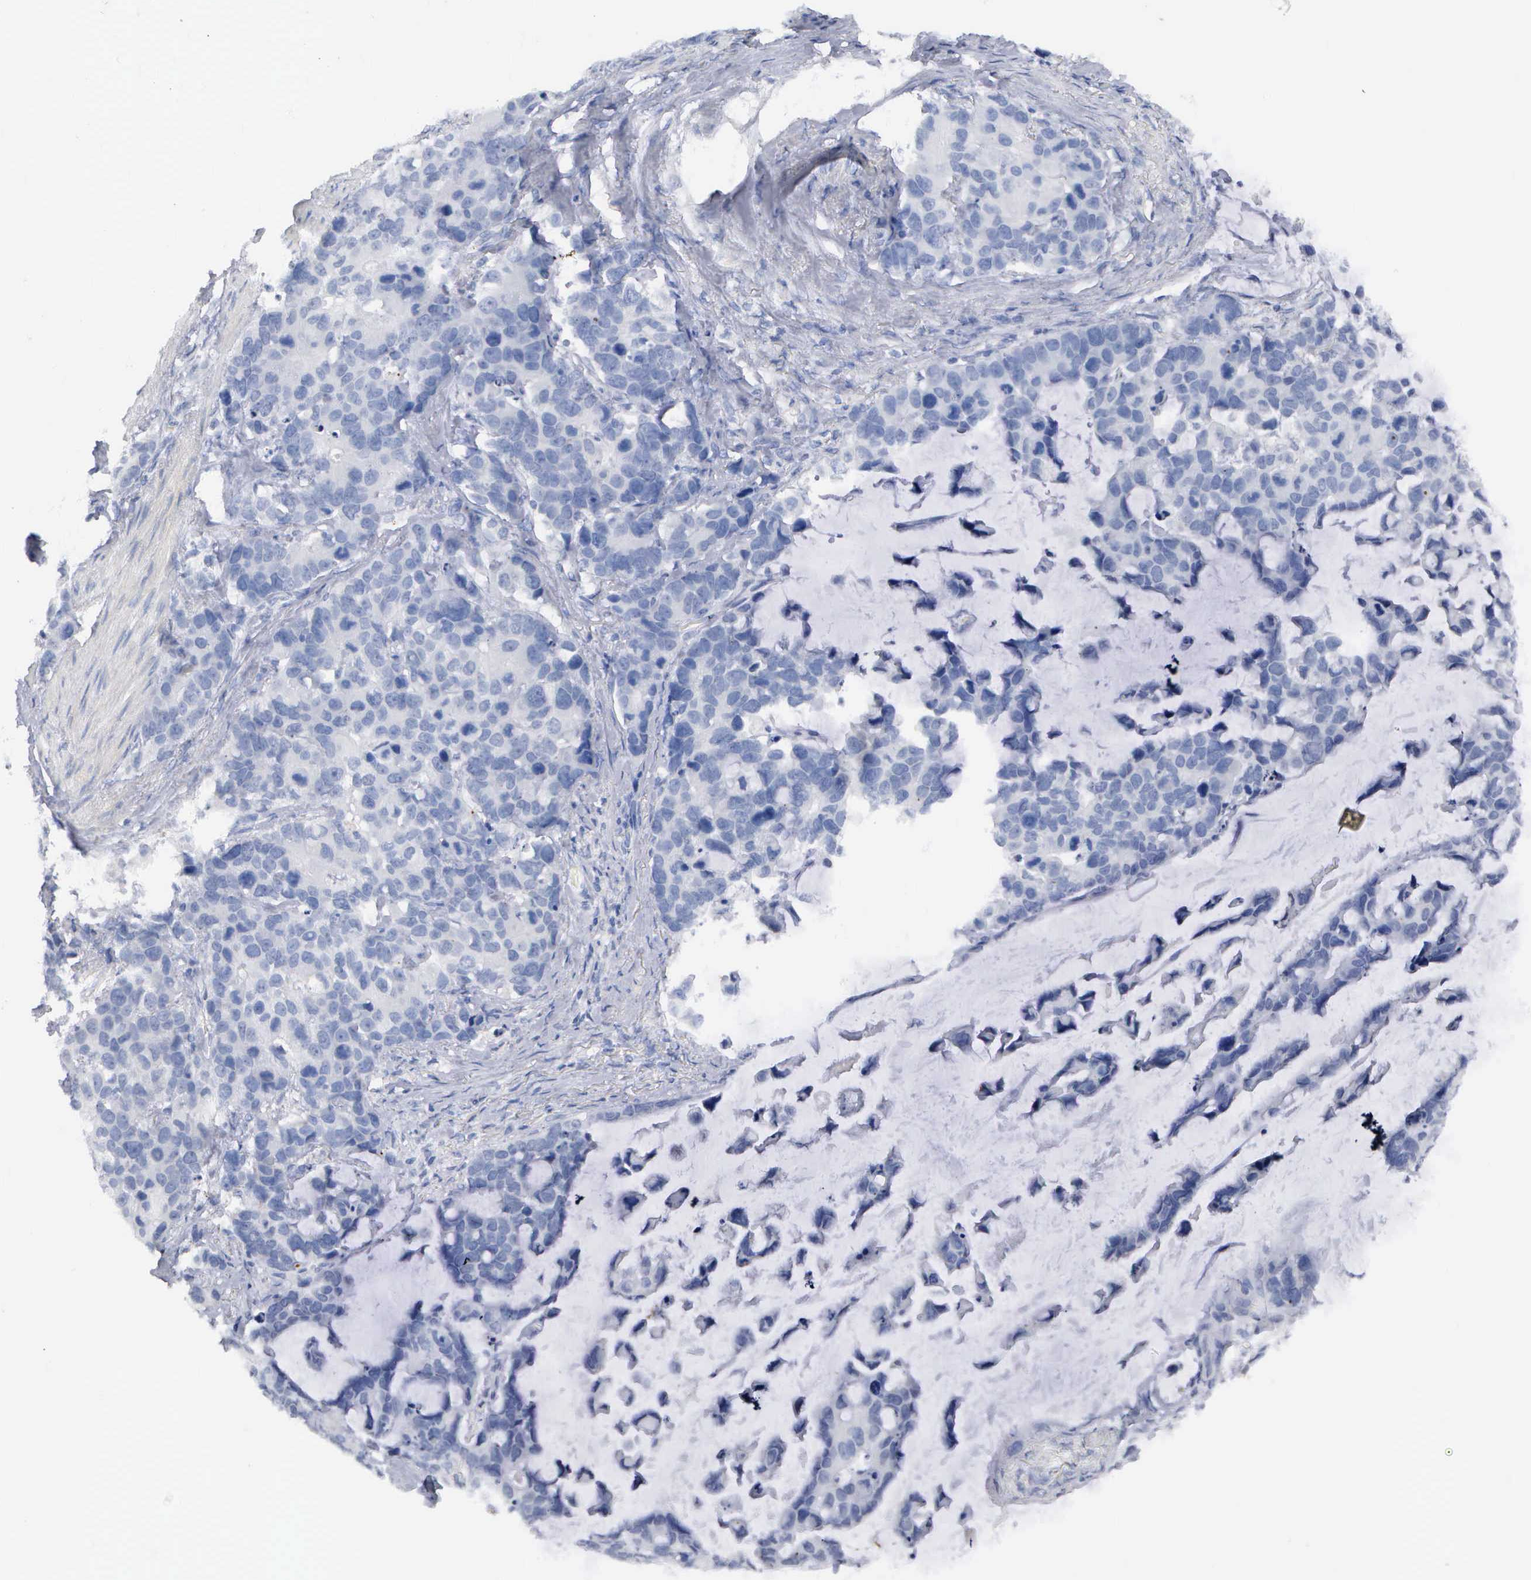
{"staining": {"intensity": "negative", "quantity": "none", "location": "none"}, "tissue": "stomach cancer", "cell_type": "Tumor cells", "image_type": "cancer", "snomed": [{"axis": "morphology", "description": "Adenocarcinoma, NOS"}, {"axis": "topography", "description": "Stomach, upper"}], "caption": "The immunohistochemistry (IHC) image has no significant staining in tumor cells of stomach adenocarcinoma tissue. The staining was performed using DAB (3,3'-diaminobenzidine) to visualize the protein expression in brown, while the nuclei were stained in blue with hematoxylin (Magnification: 20x).", "gene": "ASPHD2", "patient": {"sex": "male", "age": 71}}